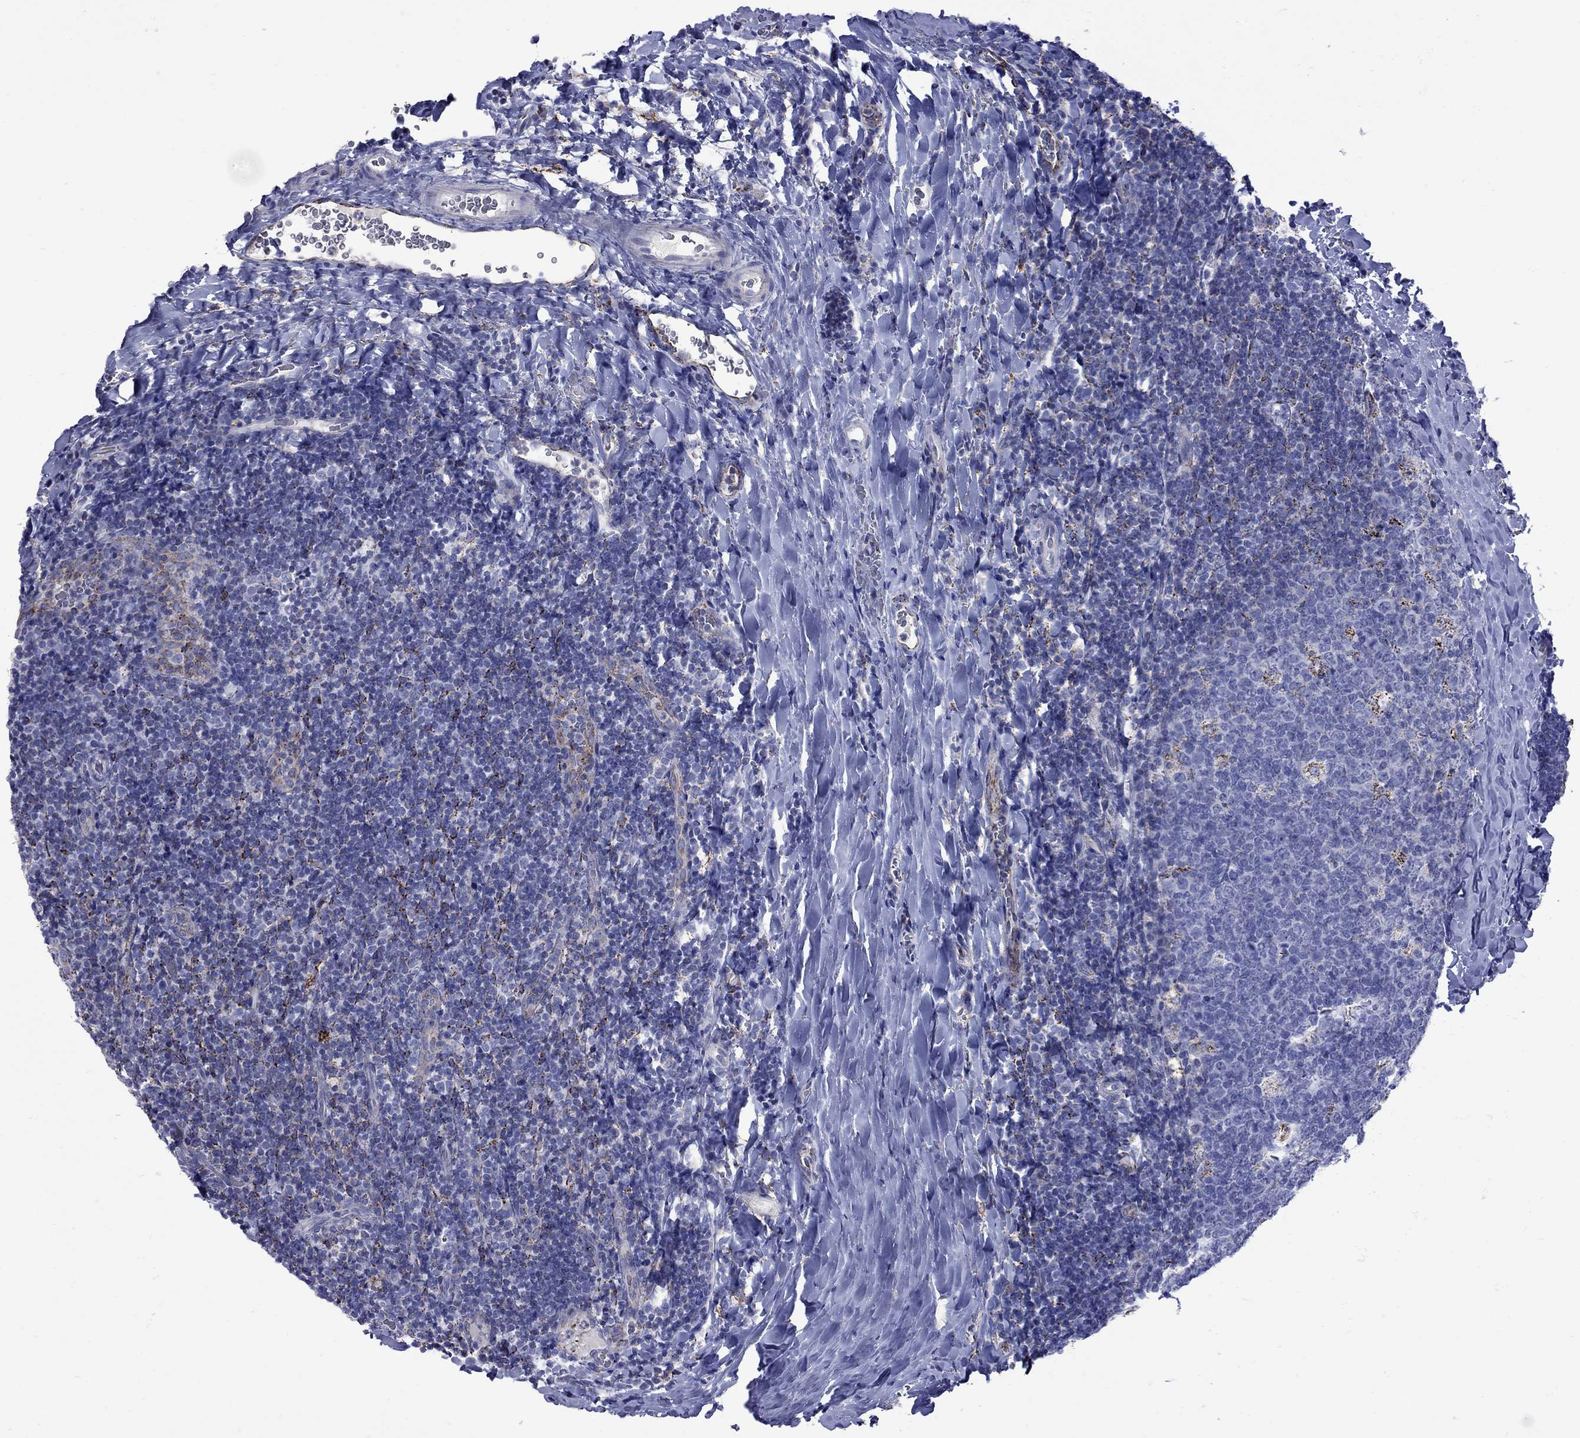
{"staining": {"intensity": "strong", "quantity": "<25%", "location": "cytoplasmic/membranous"}, "tissue": "tonsil", "cell_type": "Germinal center cells", "image_type": "normal", "snomed": [{"axis": "morphology", "description": "Normal tissue, NOS"}, {"axis": "topography", "description": "Tonsil"}], "caption": "An IHC histopathology image of unremarkable tissue is shown. Protein staining in brown shows strong cytoplasmic/membranous positivity in tonsil within germinal center cells.", "gene": "SESTD1", "patient": {"sex": "male", "age": 17}}